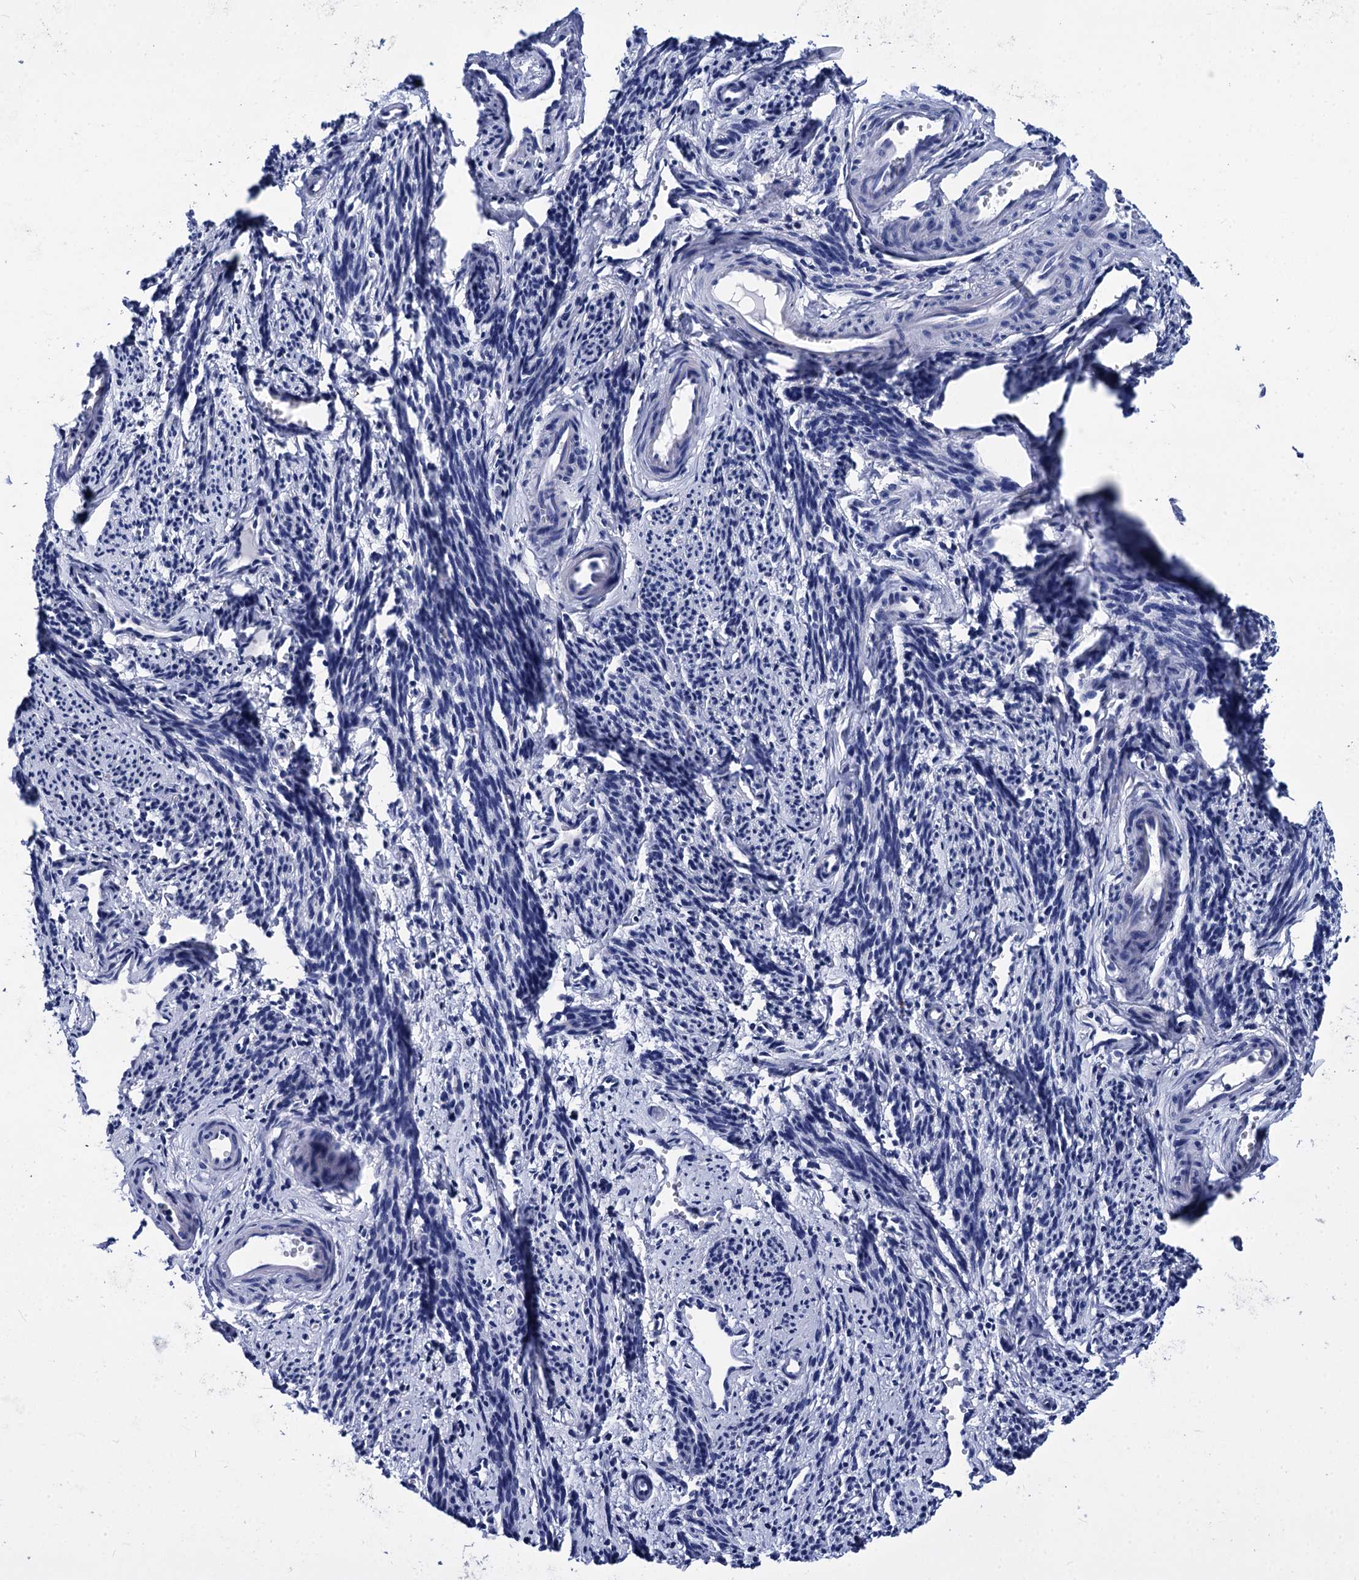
{"staining": {"intensity": "negative", "quantity": "none", "location": "none"}, "tissue": "smooth muscle", "cell_type": "Smooth muscle cells", "image_type": "normal", "snomed": [{"axis": "morphology", "description": "Normal tissue, NOS"}, {"axis": "topography", "description": "Smooth muscle"}, {"axis": "topography", "description": "Uterus"}], "caption": "There is no significant staining in smooth muscle cells of smooth muscle. (DAB (3,3'-diaminobenzidine) IHC, high magnification).", "gene": "MYBPC3", "patient": {"sex": "female", "age": 59}}